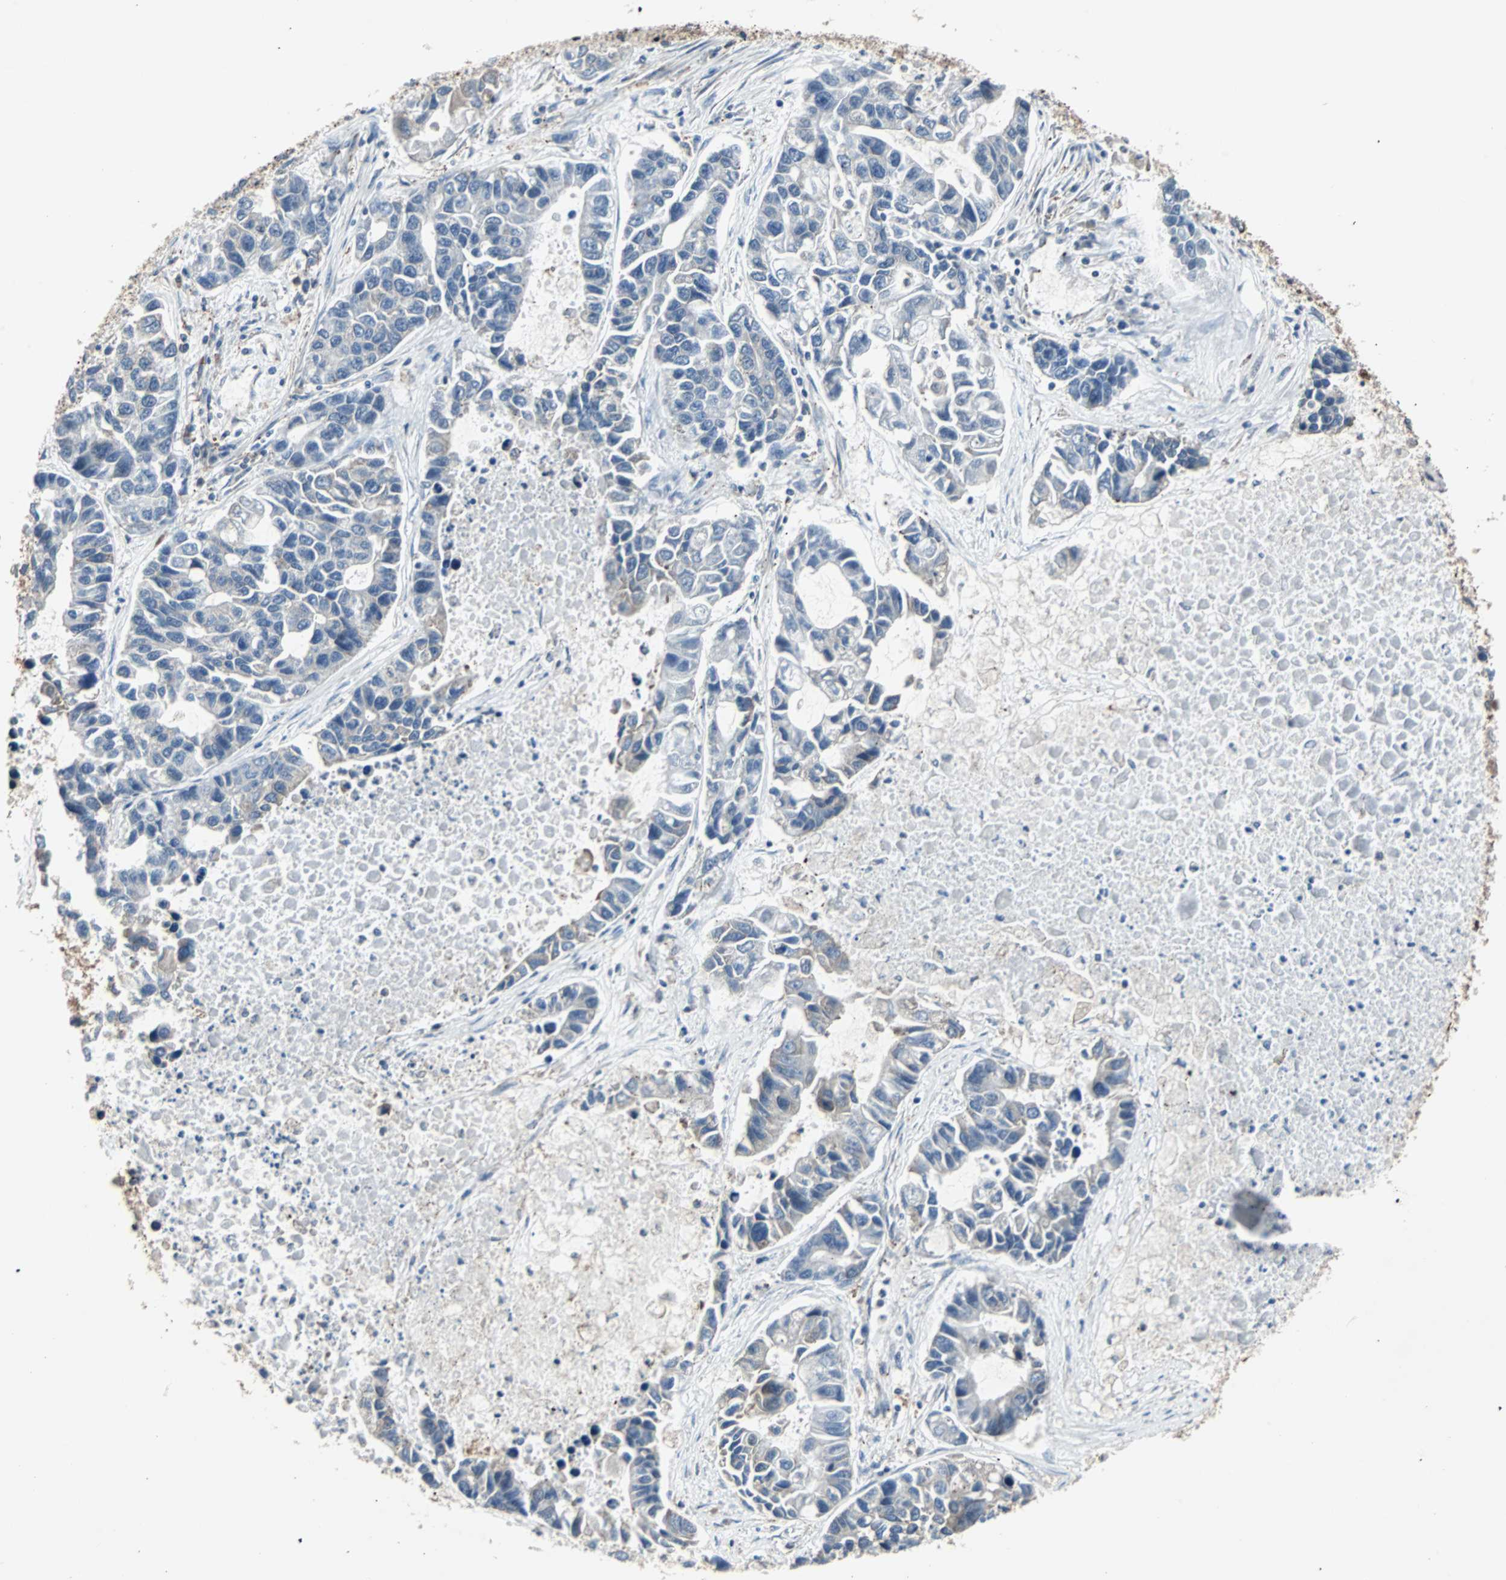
{"staining": {"intensity": "negative", "quantity": "none", "location": "none"}, "tissue": "lung cancer", "cell_type": "Tumor cells", "image_type": "cancer", "snomed": [{"axis": "morphology", "description": "Adenocarcinoma, NOS"}, {"axis": "topography", "description": "Lung"}], "caption": "High power microscopy photomicrograph of an IHC micrograph of lung adenocarcinoma, revealing no significant positivity in tumor cells.", "gene": "TERF2IP", "patient": {"sex": "female", "age": 51}}